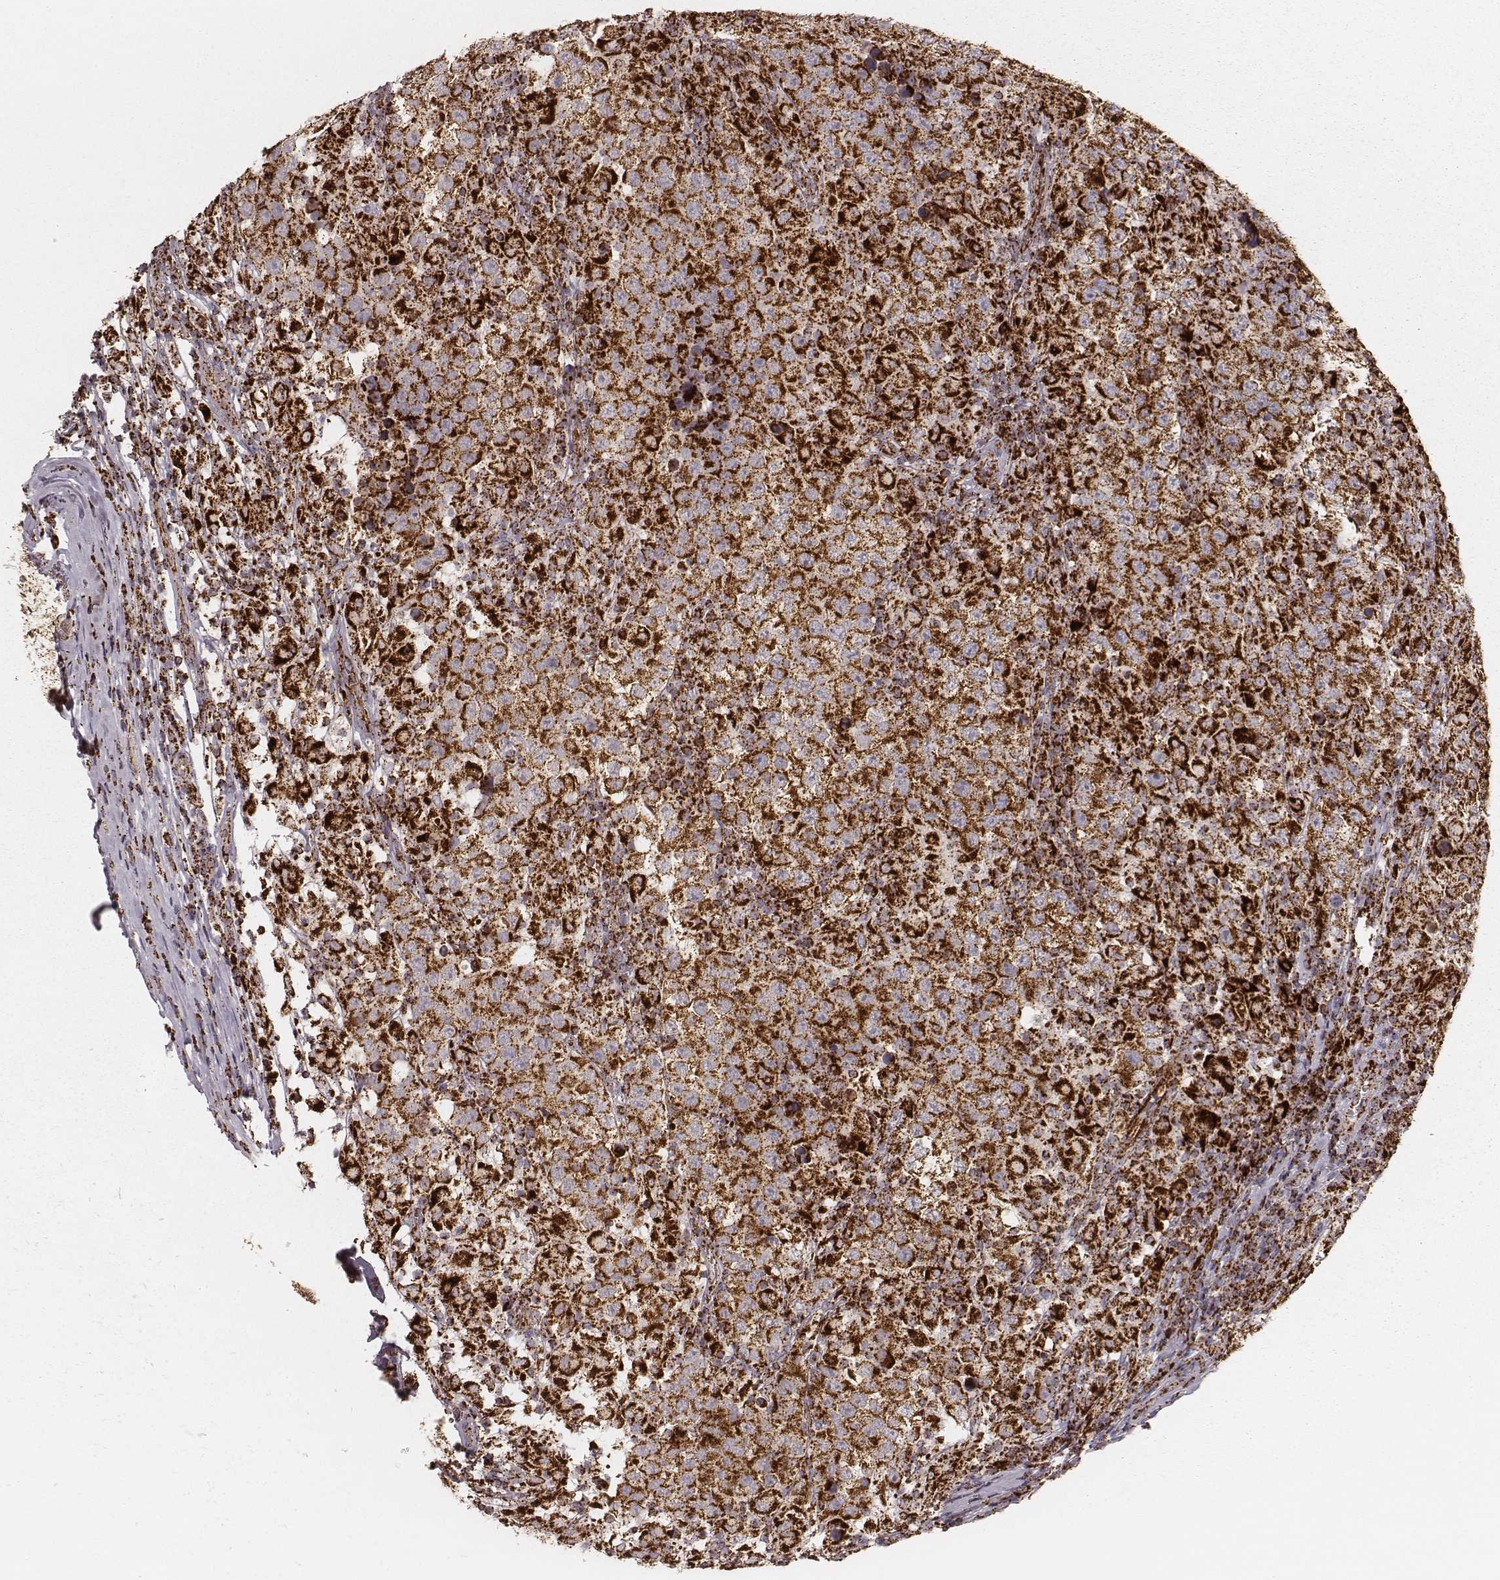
{"staining": {"intensity": "strong", "quantity": ">75%", "location": "cytoplasmic/membranous"}, "tissue": "testis cancer", "cell_type": "Tumor cells", "image_type": "cancer", "snomed": [{"axis": "morphology", "description": "Seminoma, NOS"}, {"axis": "morphology", "description": "Carcinoma, Embryonal, NOS"}, {"axis": "topography", "description": "Testis"}], "caption": "Seminoma (testis) stained with a brown dye displays strong cytoplasmic/membranous positive expression in about >75% of tumor cells.", "gene": "CS", "patient": {"sex": "male", "age": 41}}